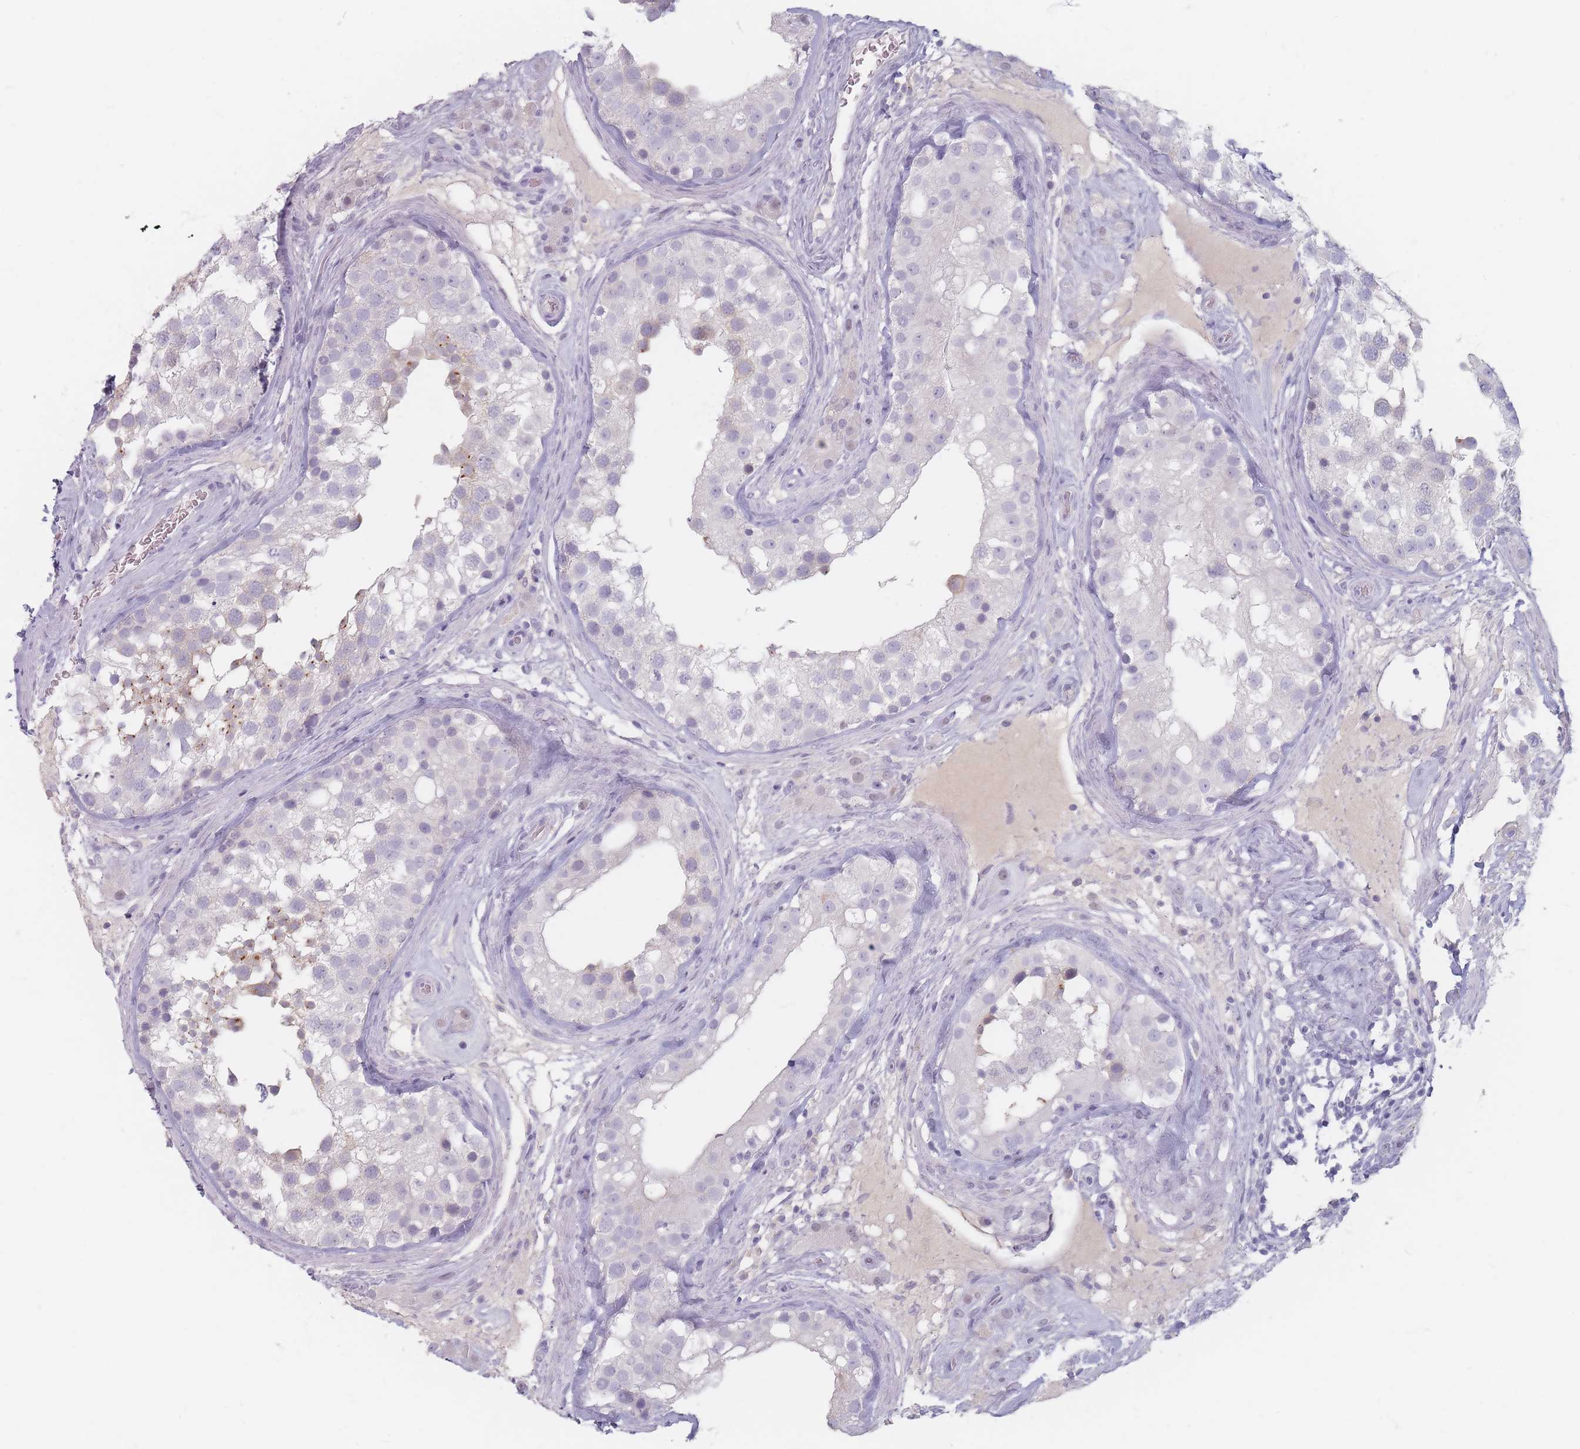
{"staining": {"intensity": "moderate", "quantity": "<25%", "location": "cytoplasmic/membranous"}, "tissue": "testis", "cell_type": "Cells in seminiferous ducts", "image_type": "normal", "snomed": [{"axis": "morphology", "description": "Normal tissue, NOS"}, {"axis": "topography", "description": "Testis"}], "caption": "Immunohistochemical staining of normal human testis shows <25% levels of moderate cytoplasmic/membranous protein staining in approximately <25% of cells in seminiferous ducts.", "gene": "HELZ2", "patient": {"sex": "male", "age": 46}}